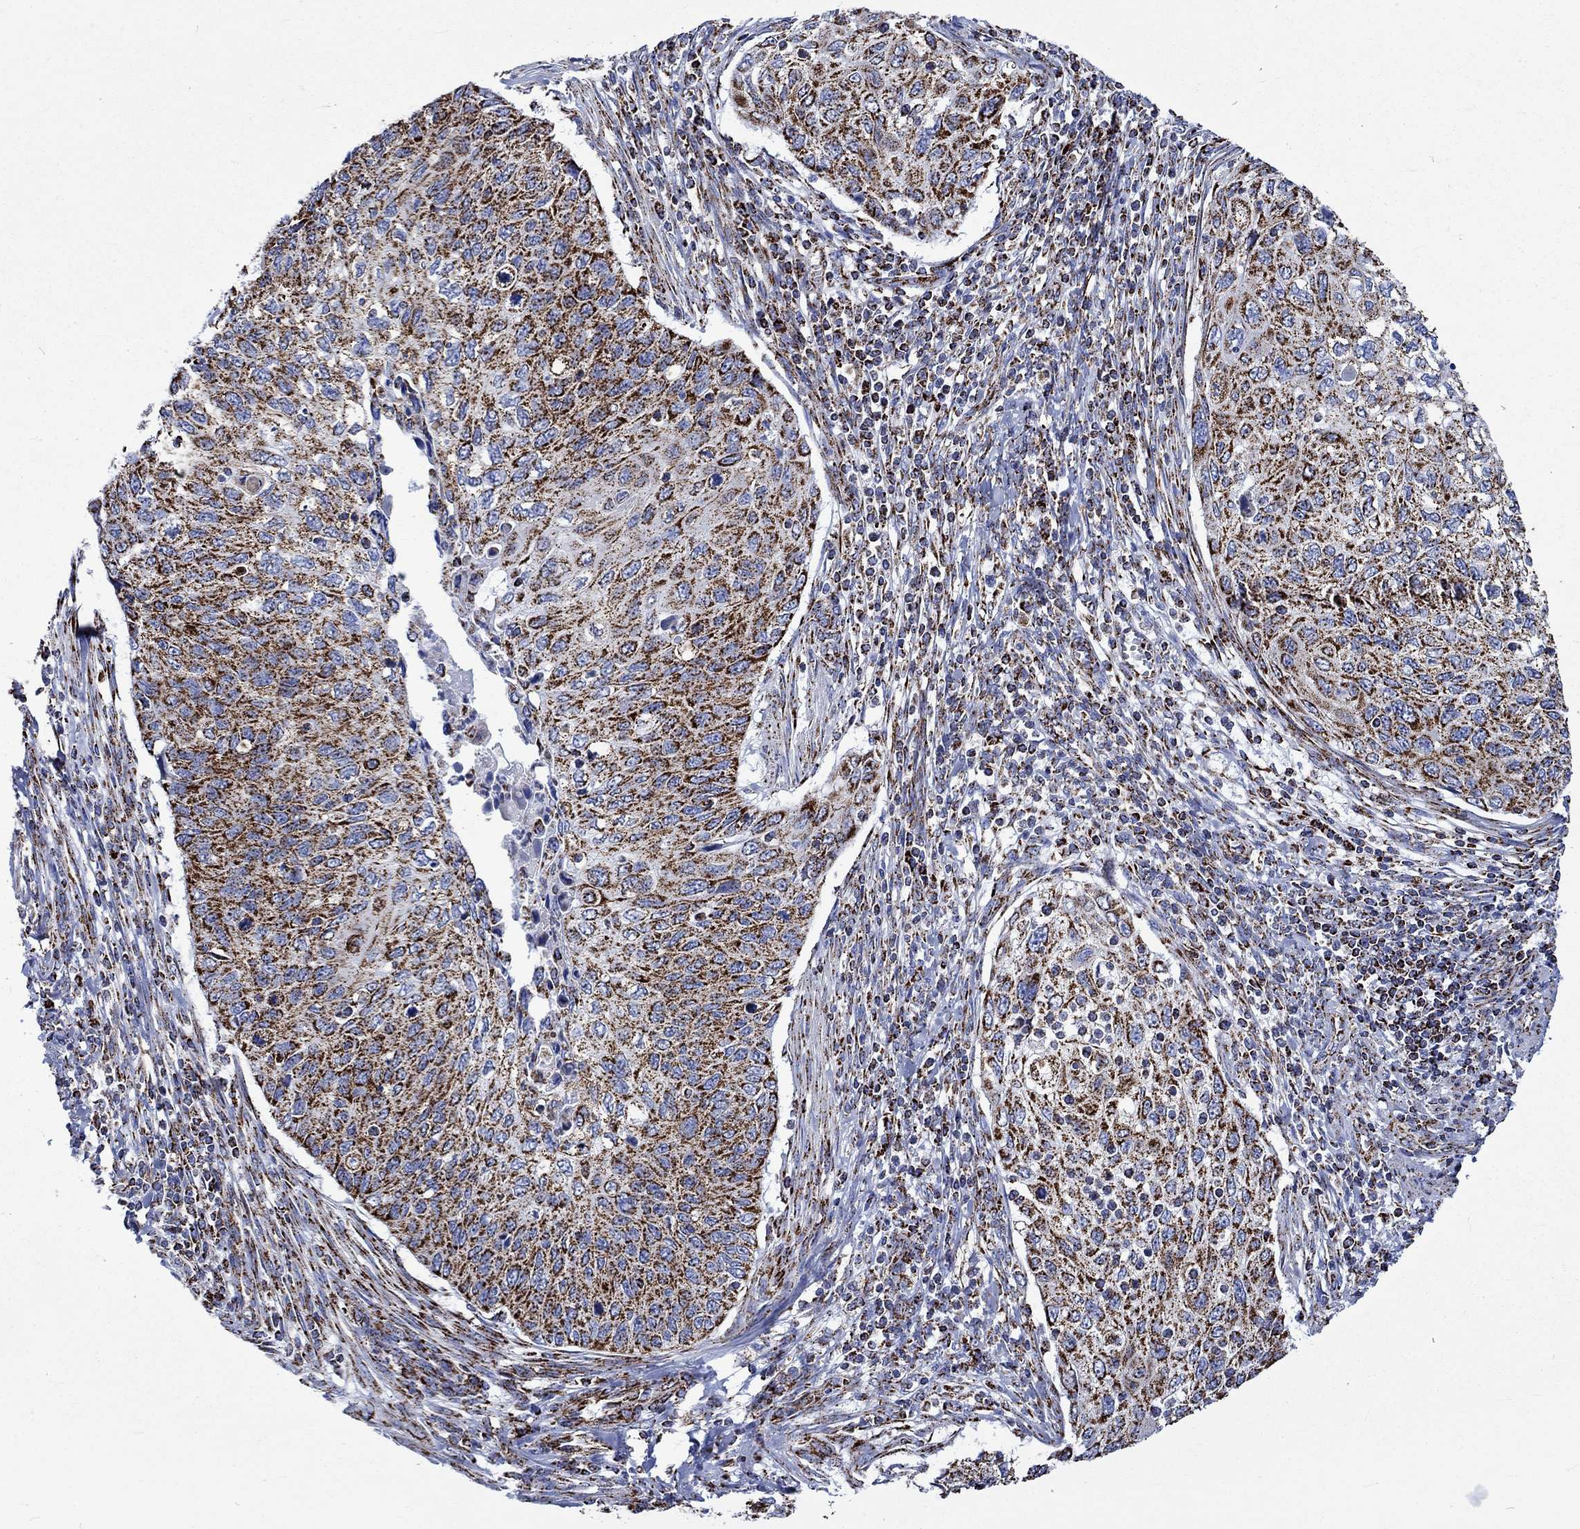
{"staining": {"intensity": "strong", "quantity": ">75%", "location": "cytoplasmic/membranous"}, "tissue": "cervical cancer", "cell_type": "Tumor cells", "image_type": "cancer", "snomed": [{"axis": "morphology", "description": "Squamous cell carcinoma, NOS"}, {"axis": "topography", "description": "Cervix"}], "caption": "Cervical cancer tissue exhibits strong cytoplasmic/membranous staining in approximately >75% of tumor cells (DAB (3,3'-diaminobenzidine) IHC, brown staining for protein, blue staining for nuclei).", "gene": "RCE1", "patient": {"sex": "female", "age": 70}}